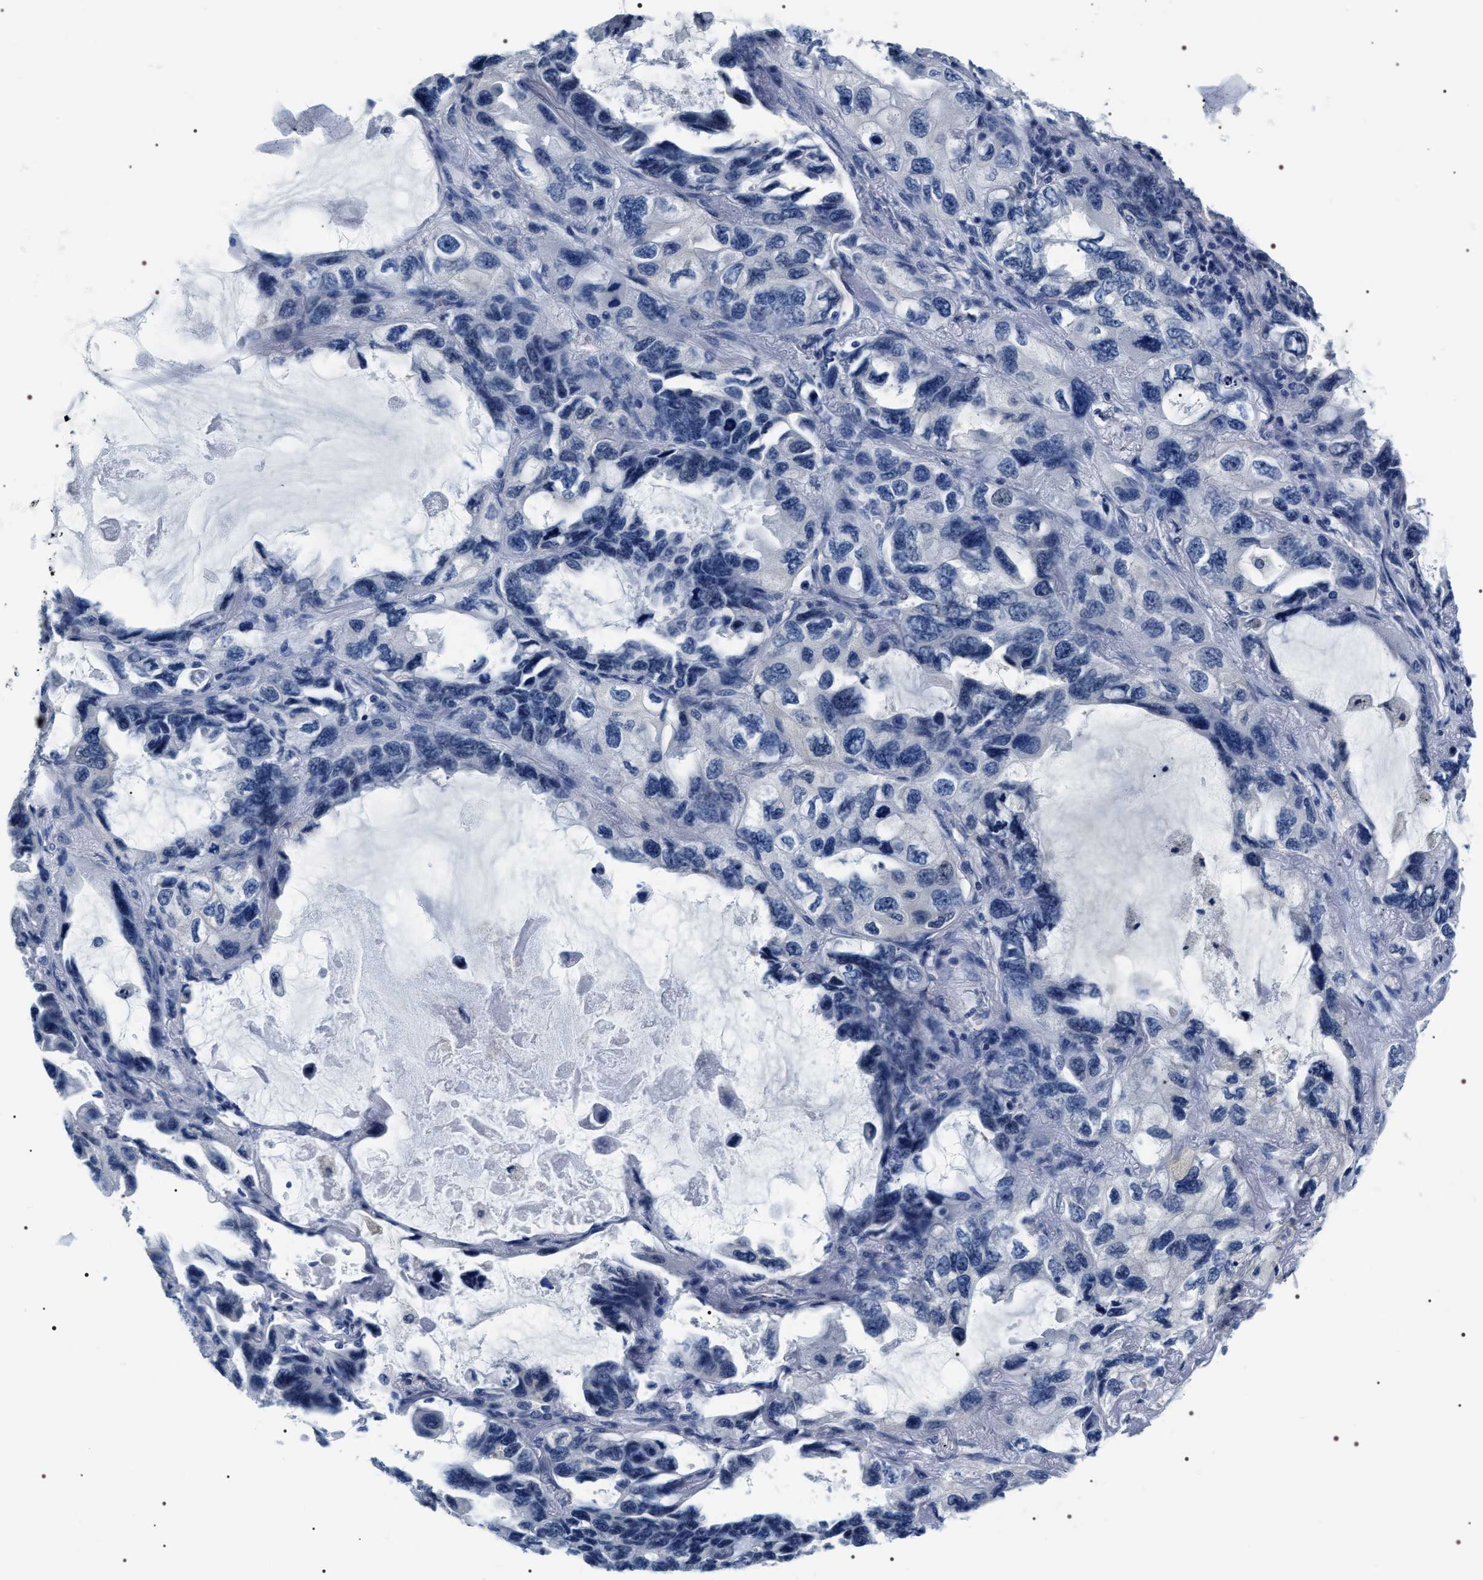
{"staining": {"intensity": "negative", "quantity": "none", "location": "none"}, "tissue": "lung cancer", "cell_type": "Tumor cells", "image_type": "cancer", "snomed": [{"axis": "morphology", "description": "Squamous cell carcinoma, NOS"}, {"axis": "topography", "description": "Lung"}], "caption": "Immunohistochemistry of human lung cancer shows no staining in tumor cells.", "gene": "ADH4", "patient": {"sex": "female", "age": 73}}